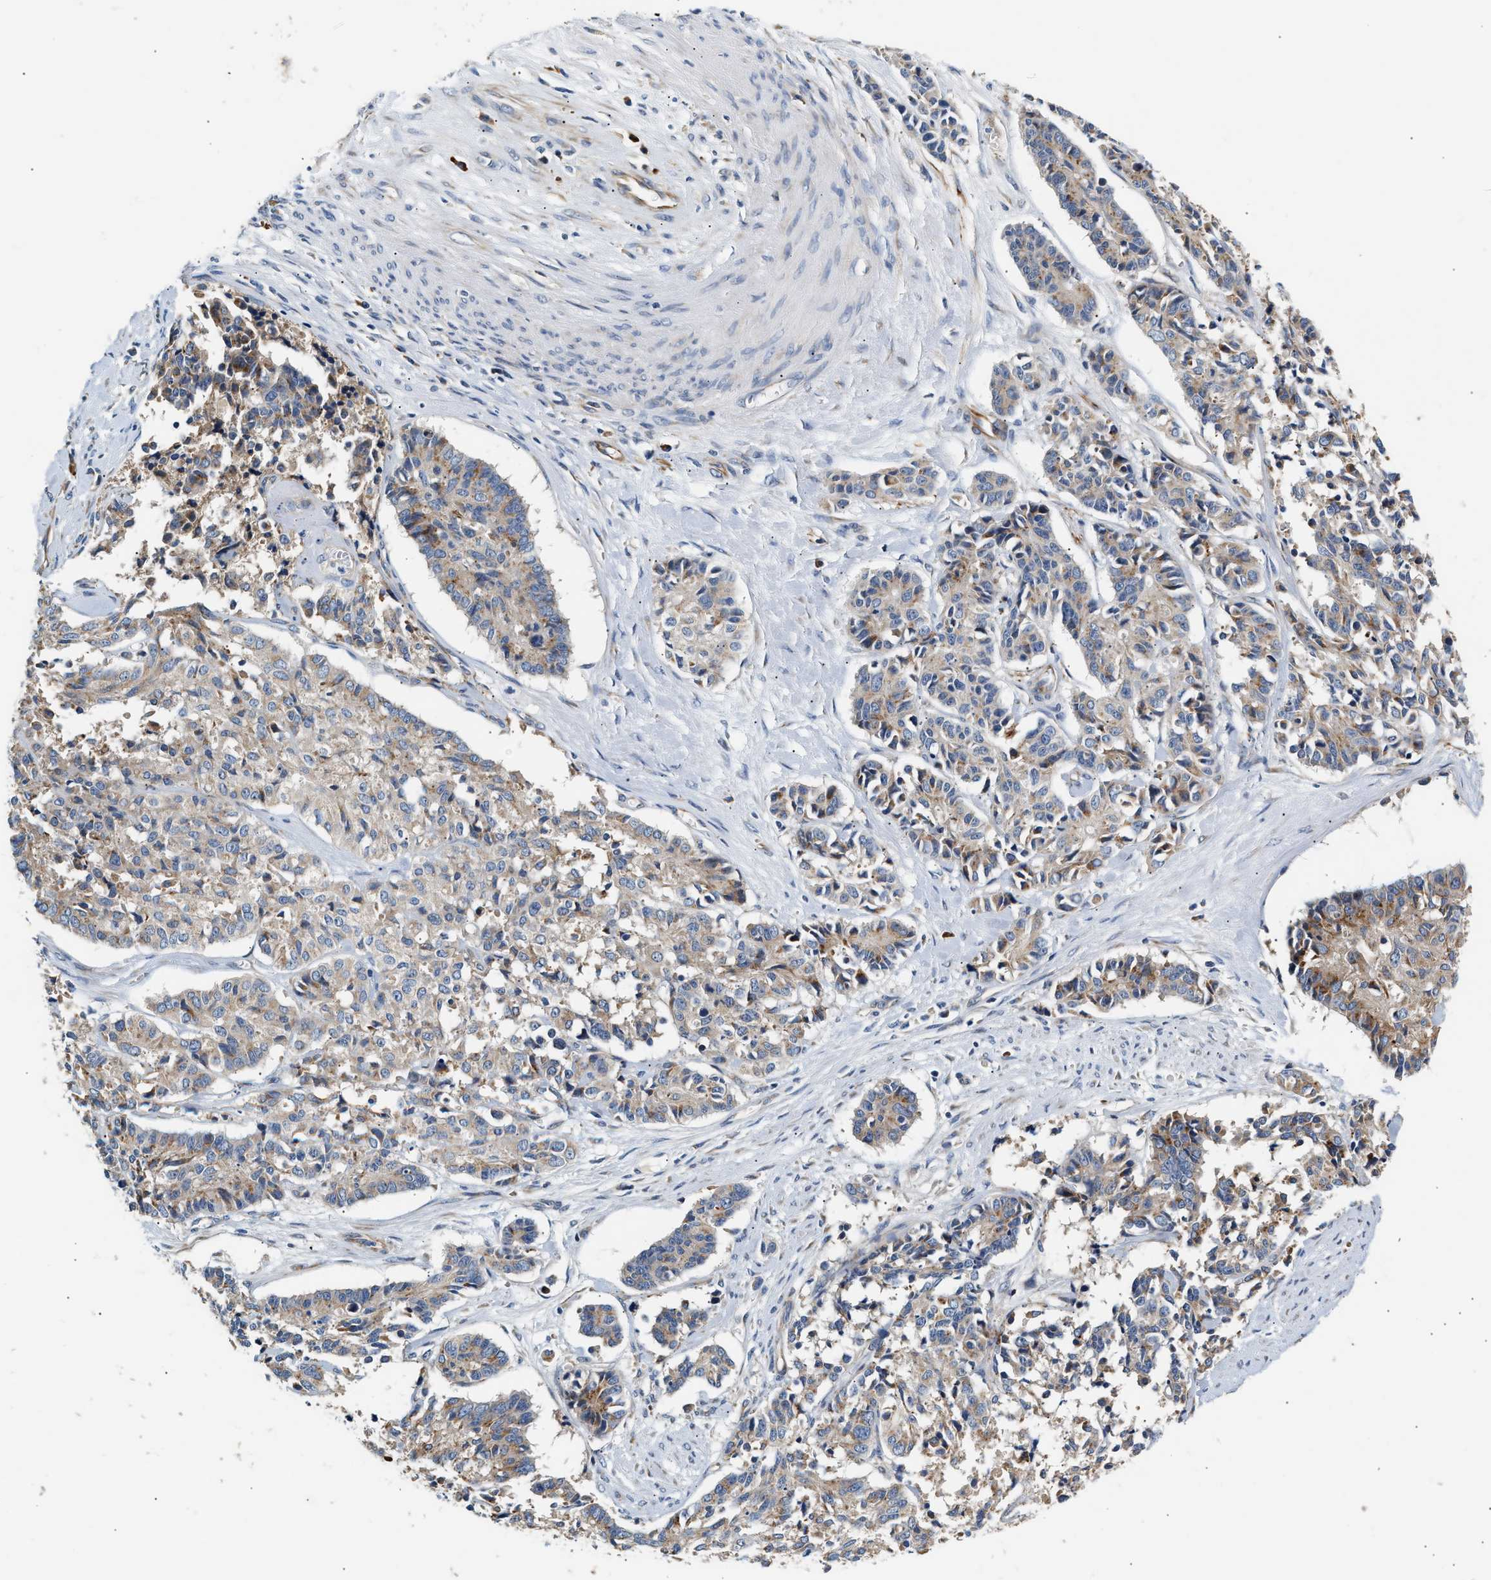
{"staining": {"intensity": "weak", "quantity": "25%-75%", "location": "cytoplasmic/membranous"}, "tissue": "cervical cancer", "cell_type": "Tumor cells", "image_type": "cancer", "snomed": [{"axis": "morphology", "description": "Squamous cell carcinoma, NOS"}, {"axis": "topography", "description": "Cervix"}], "caption": "This micrograph reveals cervical cancer stained with immunohistochemistry to label a protein in brown. The cytoplasmic/membranous of tumor cells show weak positivity for the protein. Nuclei are counter-stained blue.", "gene": "IFT74", "patient": {"sex": "female", "age": 35}}